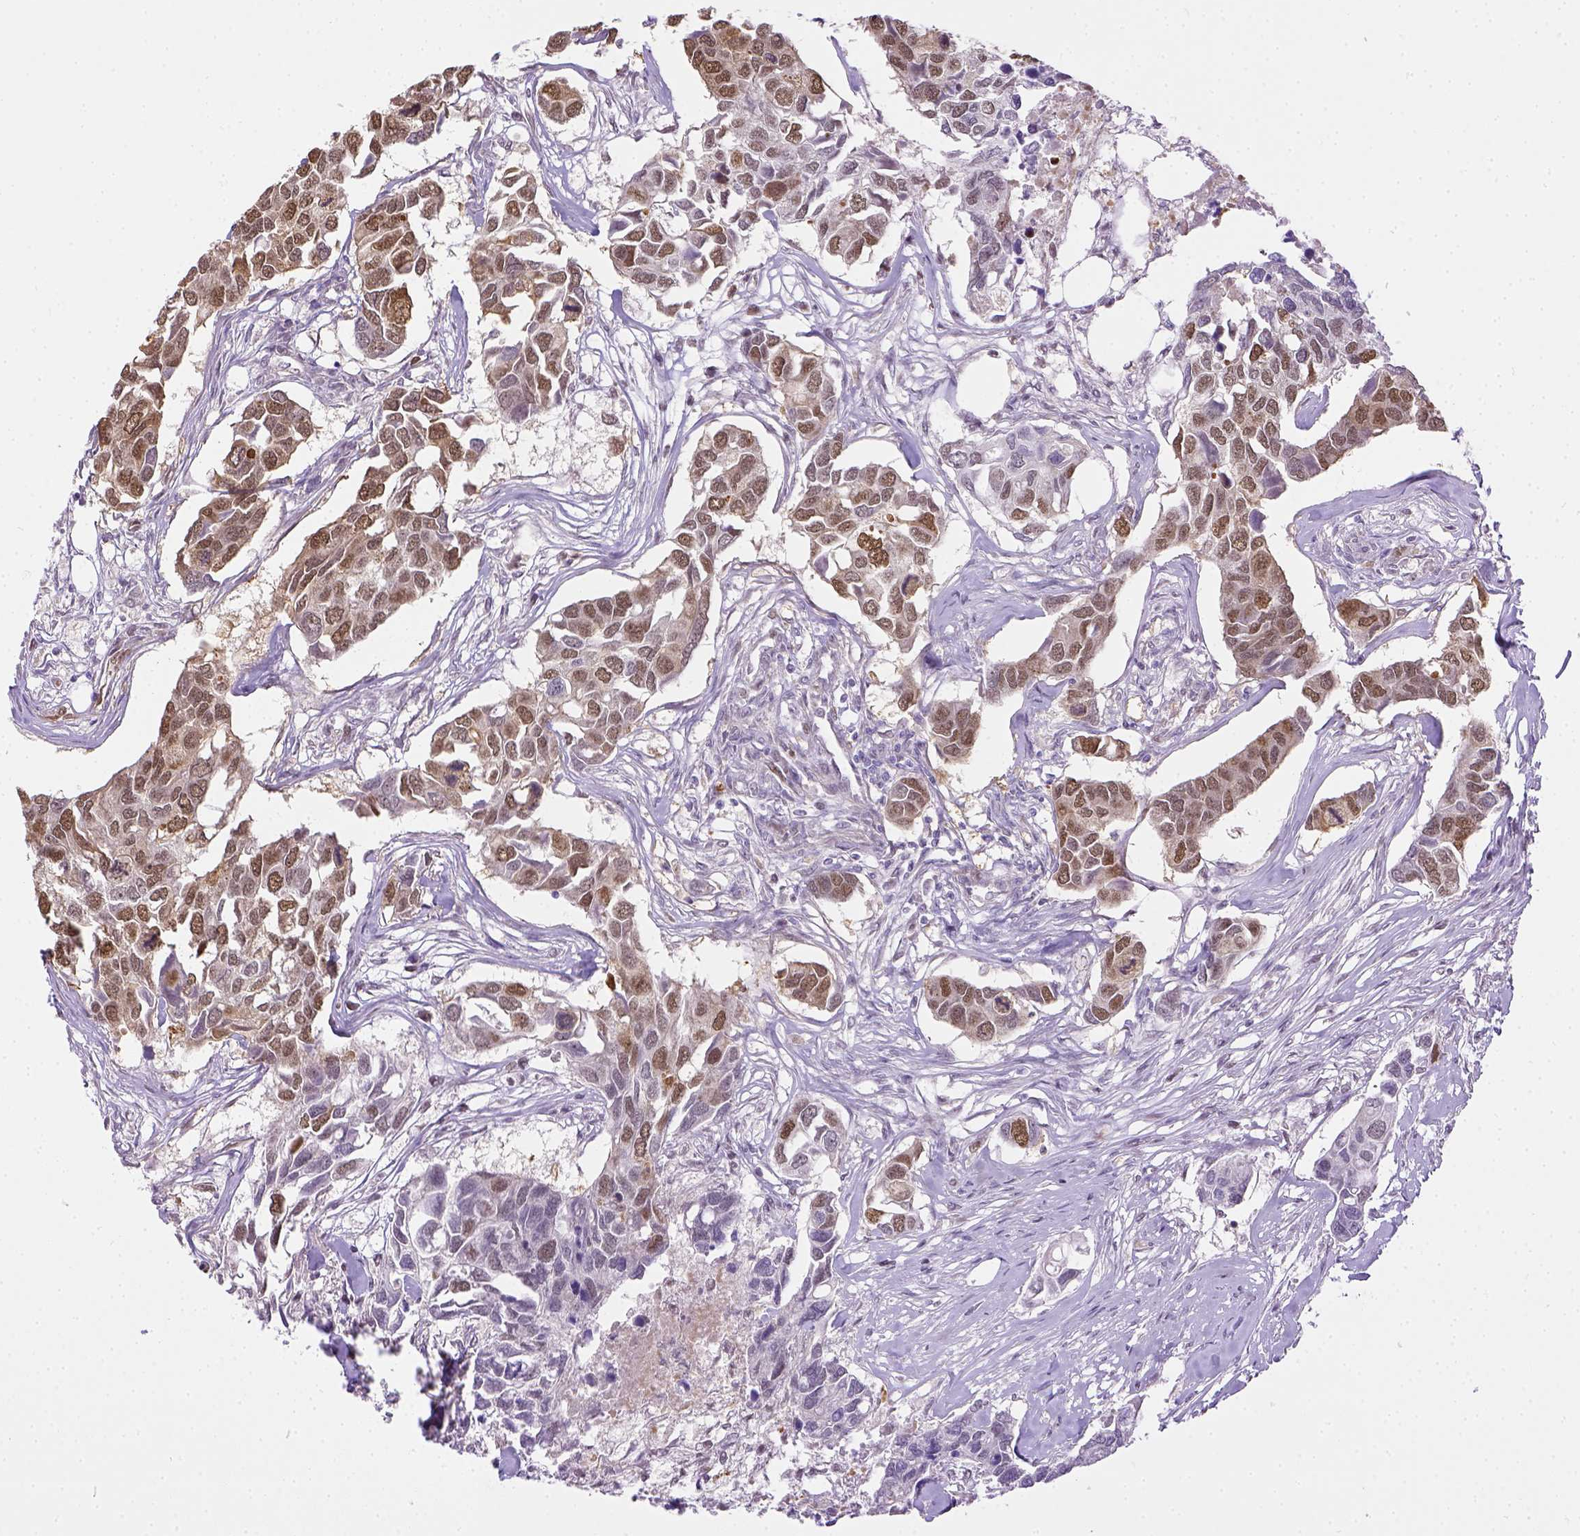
{"staining": {"intensity": "moderate", "quantity": ">75%", "location": "nuclear"}, "tissue": "breast cancer", "cell_type": "Tumor cells", "image_type": "cancer", "snomed": [{"axis": "morphology", "description": "Duct carcinoma"}, {"axis": "topography", "description": "Breast"}], "caption": "Protein positivity by immunohistochemistry demonstrates moderate nuclear staining in about >75% of tumor cells in breast invasive ductal carcinoma.", "gene": "ERCC1", "patient": {"sex": "female", "age": 83}}